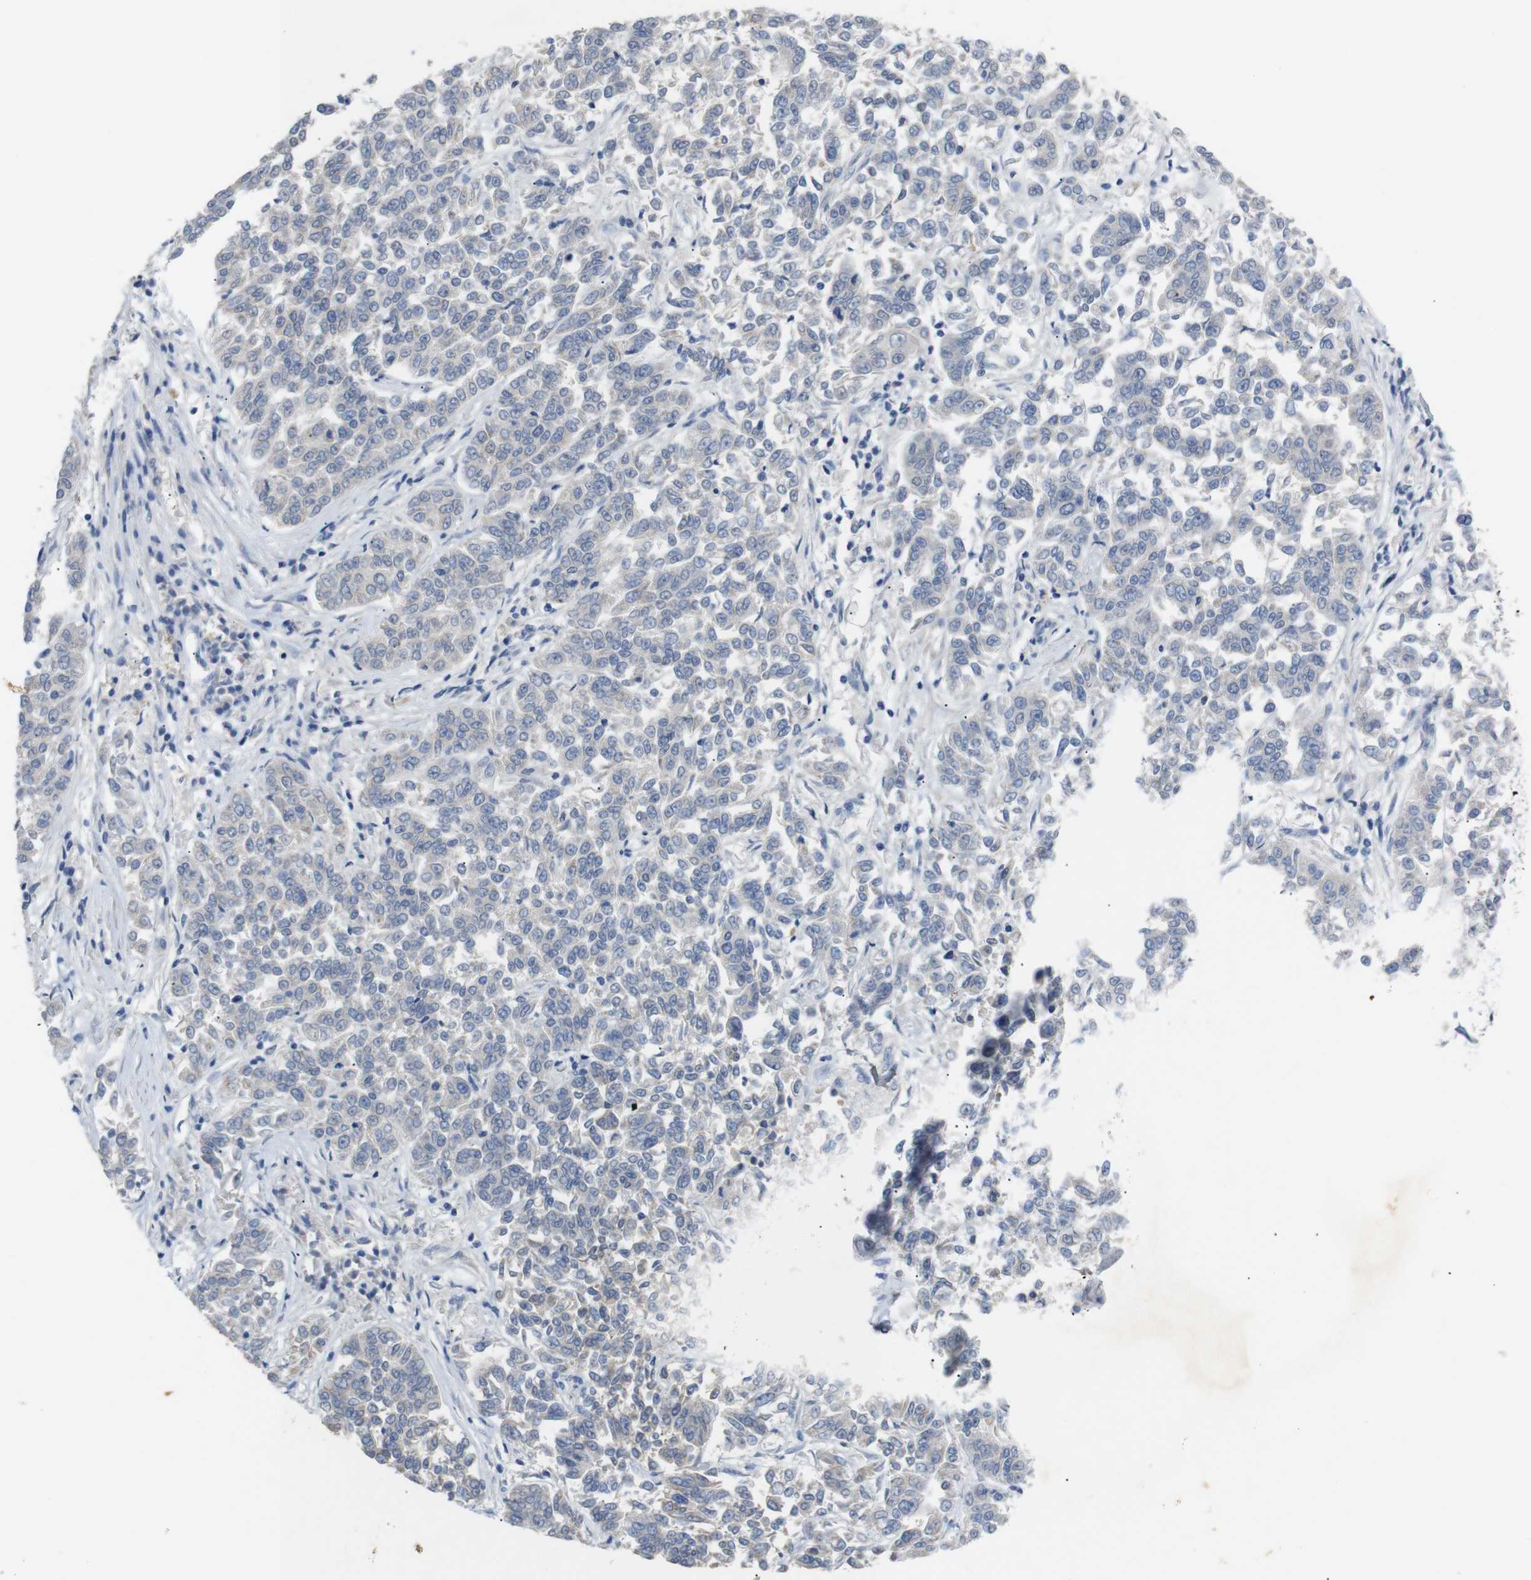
{"staining": {"intensity": "negative", "quantity": "none", "location": "none"}, "tissue": "lung cancer", "cell_type": "Tumor cells", "image_type": "cancer", "snomed": [{"axis": "morphology", "description": "Adenocarcinoma, NOS"}, {"axis": "topography", "description": "Lung"}], "caption": "Tumor cells show no significant expression in lung adenocarcinoma. (Stains: DAB (3,3'-diaminobenzidine) immunohistochemistry with hematoxylin counter stain, Microscopy: brightfield microscopy at high magnification).", "gene": "GPR158", "patient": {"sex": "male", "age": 84}}